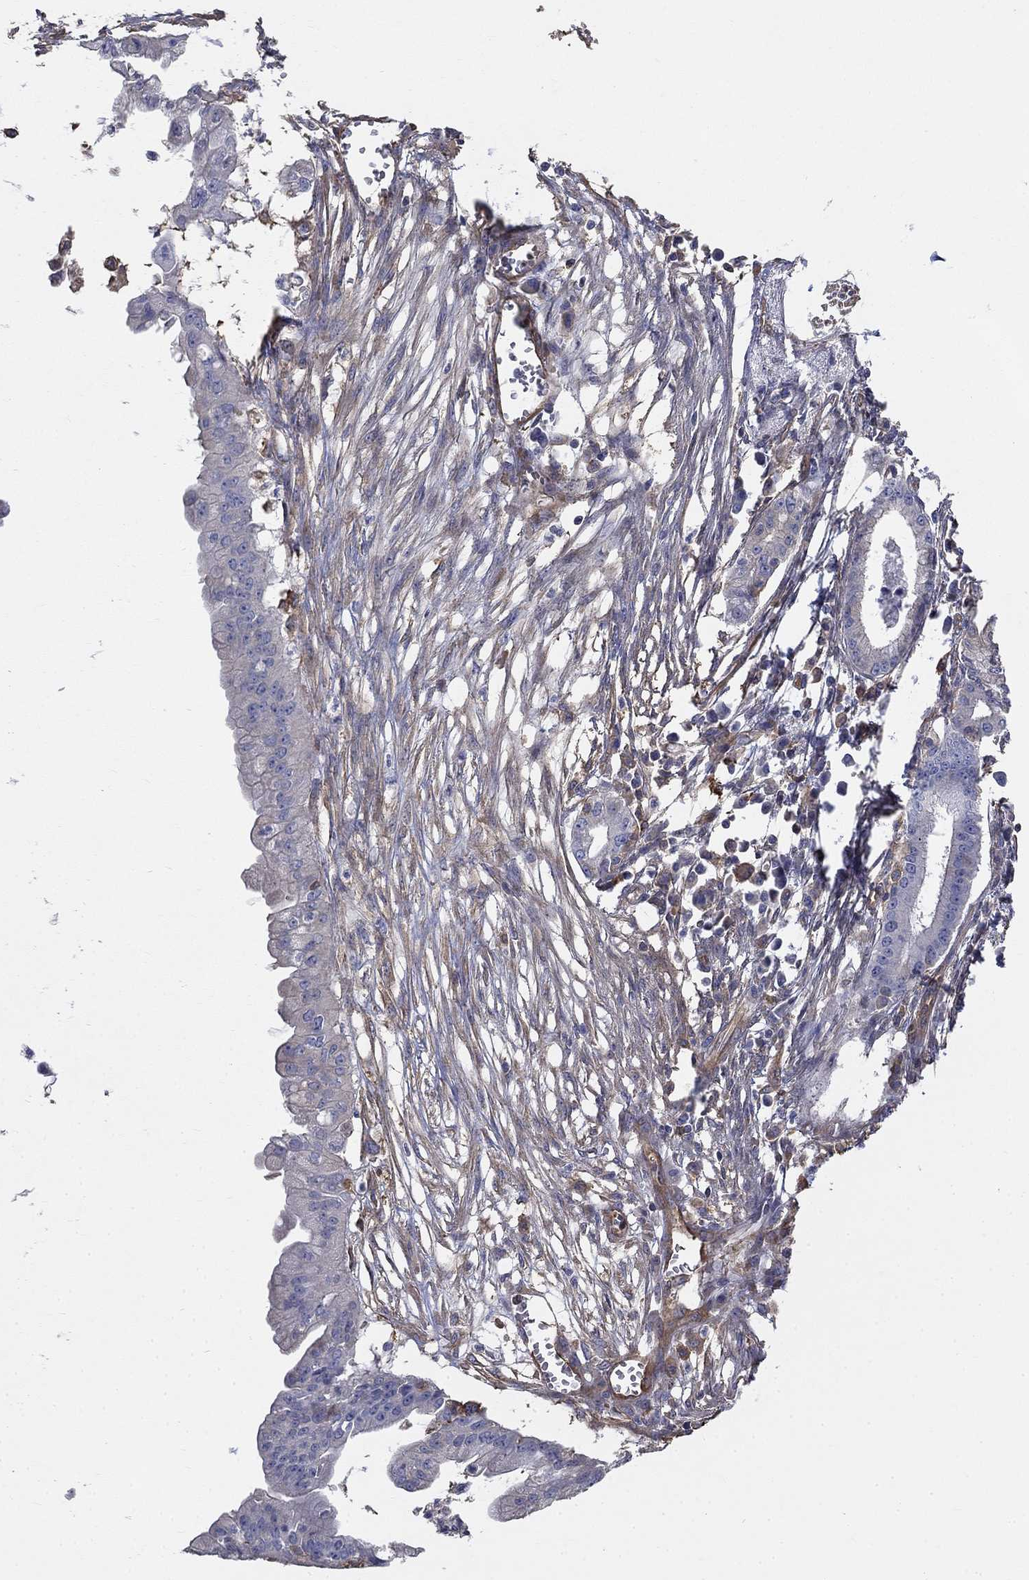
{"staining": {"intensity": "negative", "quantity": "none", "location": "none"}, "tissue": "pancreatic cancer", "cell_type": "Tumor cells", "image_type": "cancer", "snomed": [{"axis": "morphology", "description": "Normal tissue, NOS"}, {"axis": "morphology", "description": "Adenocarcinoma, NOS"}, {"axis": "topography", "description": "Pancreas"}], "caption": "Adenocarcinoma (pancreatic) stained for a protein using IHC exhibits no staining tumor cells.", "gene": "DPYSL2", "patient": {"sex": "female", "age": 58}}